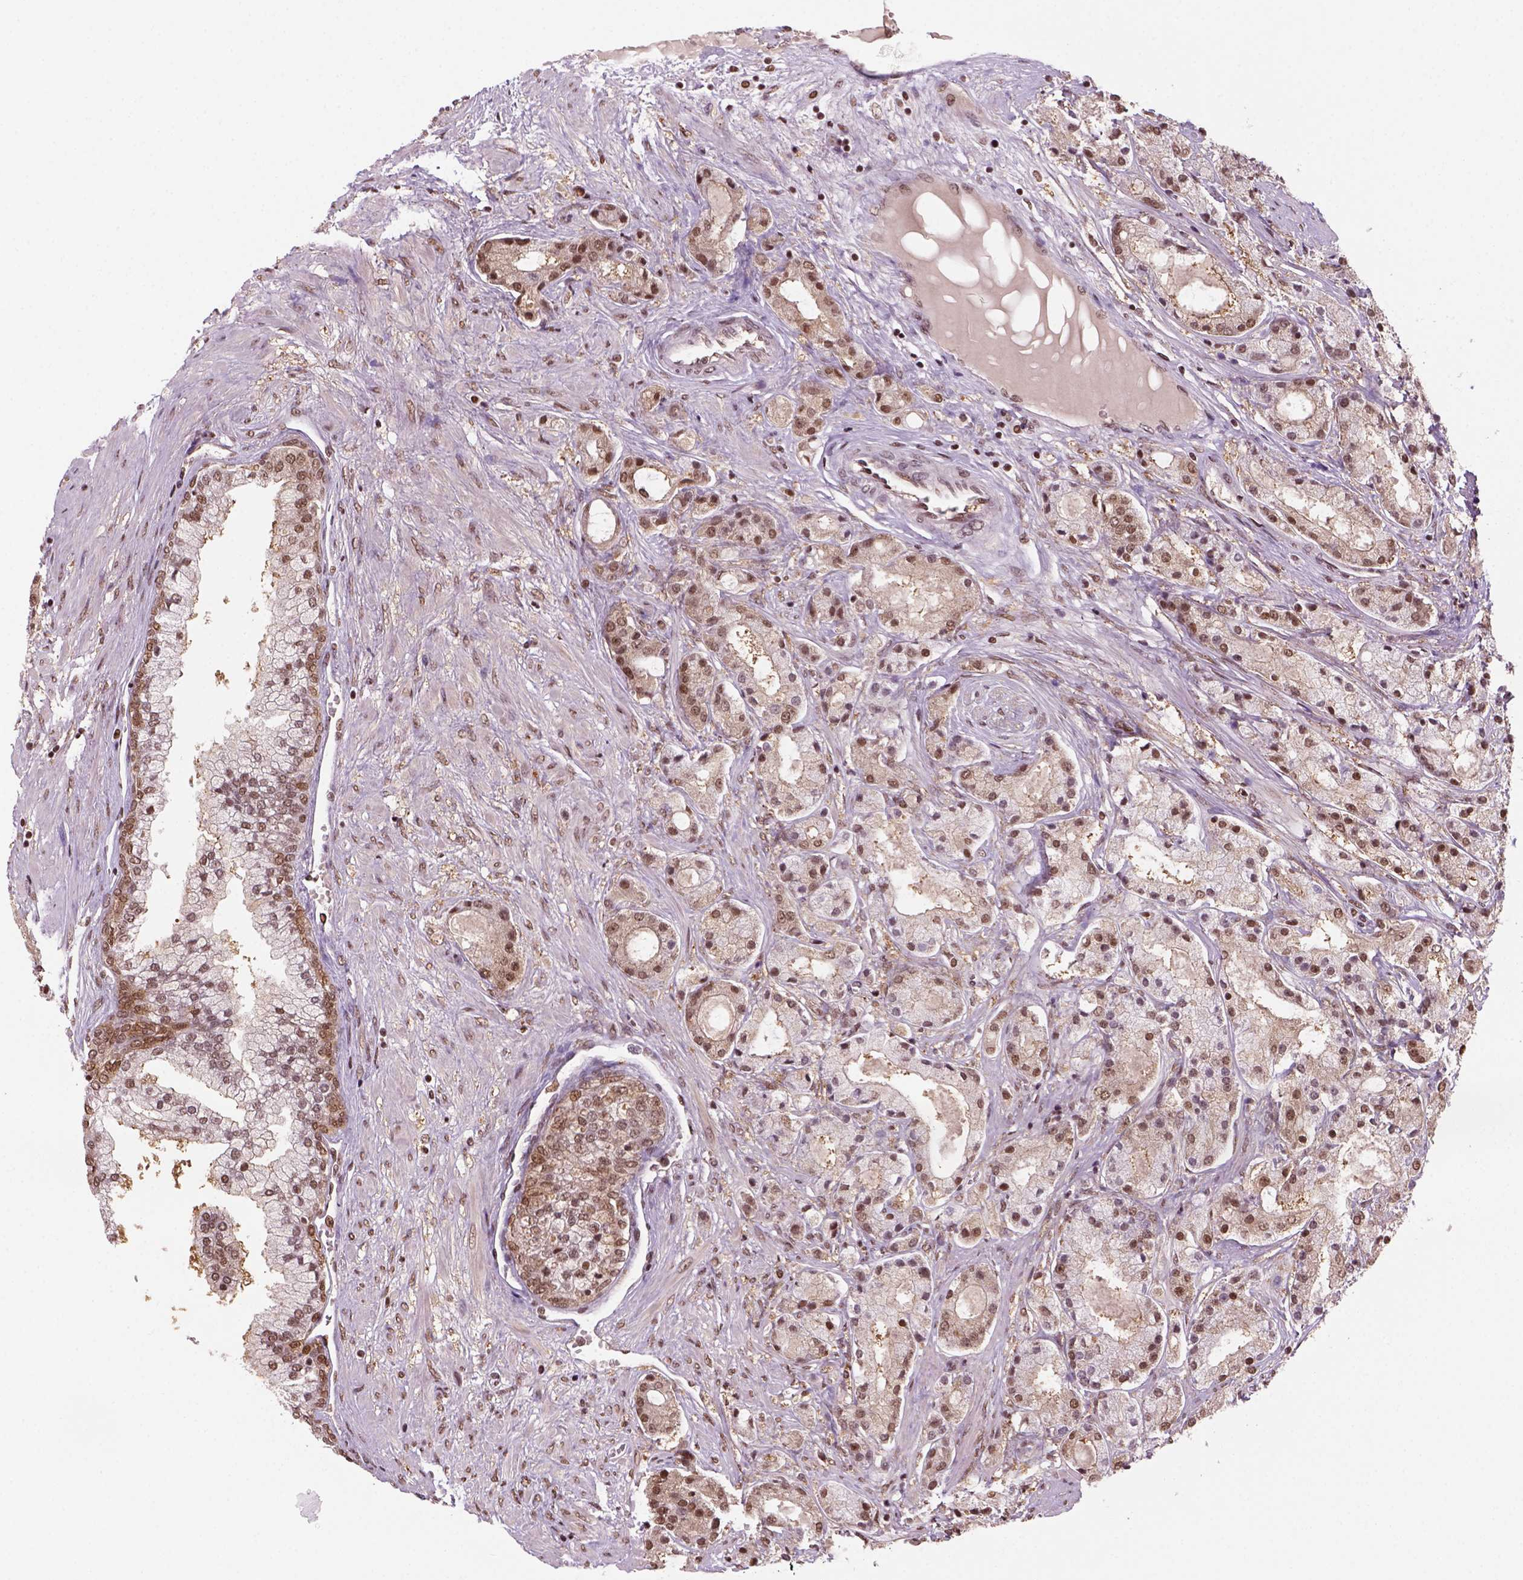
{"staining": {"intensity": "moderate", "quantity": ">75%", "location": "nuclear"}, "tissue": "prostate cancer", "cell_type": "Tumor cells", "image_type": "cancer", "snomed": [{"axis": "morphology", "description": "Adenocarcinoma, High grade"}, {"axis": "topography", "description": "Prostate"}], "caption": "The micrograph displays a brown stain indicating the presence of a protein in the nuclear of tumor cells in prostate high-grade adenocarcinoma.", "gene": "GOT1", "patient": {"sex": "male", "age": 67}}